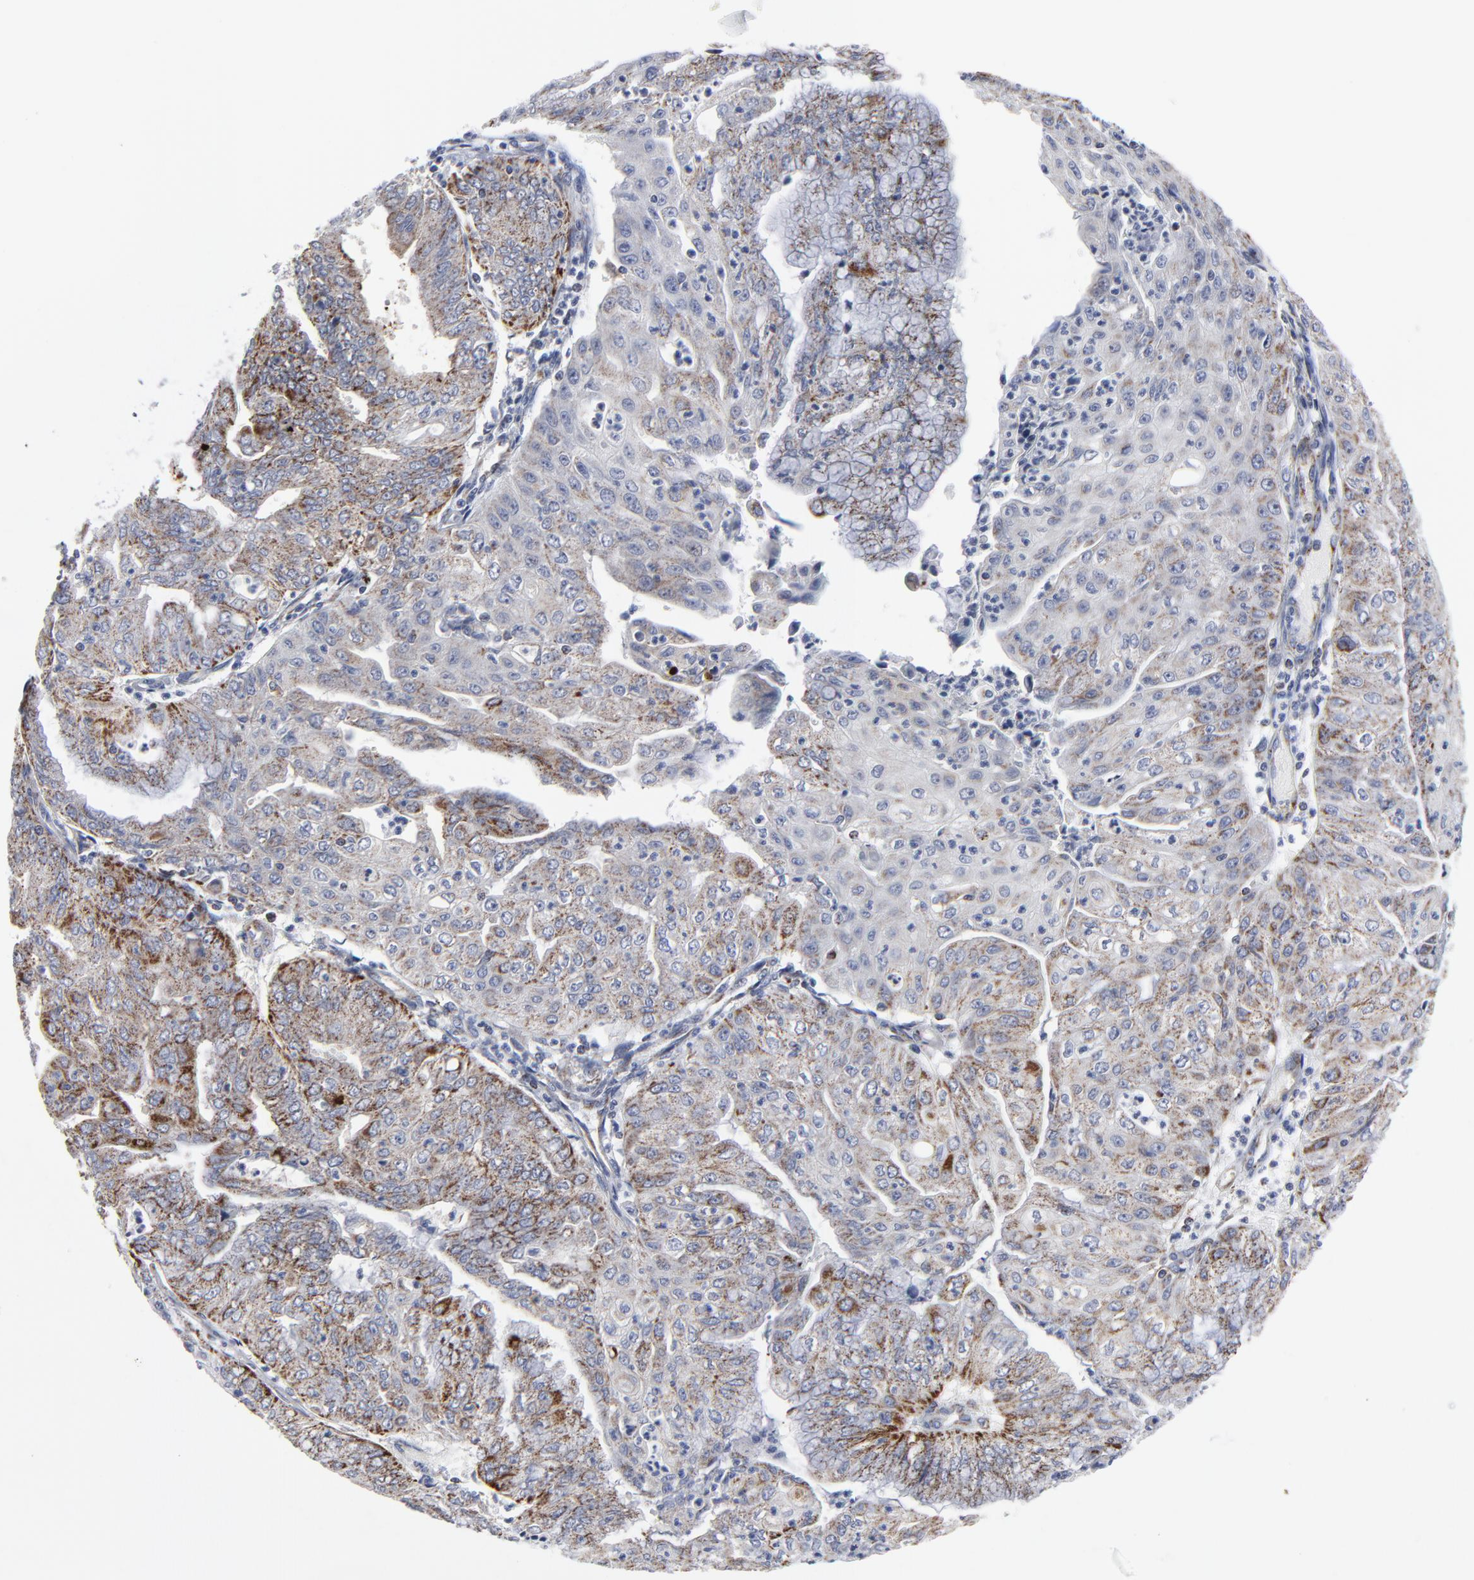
{"staining": {"intensity": "moderate", "quantity": ">75%", "location": "cytoplasmic/membranous"}, "tissue": "endometrial cancer", "cell_type": "Tumor cells", "image_type": "cancer", "snomed": [{"axis": "morphology", "description": "Adenocarcinoma, NOS"}, {"axis": "topography", "description": "Endometrium"}], "caption": "Protein expression analysis of adenocarcinoma (endometrial) displays moderate cytoplasmic/membranous expression in approximately >75% of tumor cells.", "gene": "TXNRD2", "patient": {"sex": "female", "age": 79}}